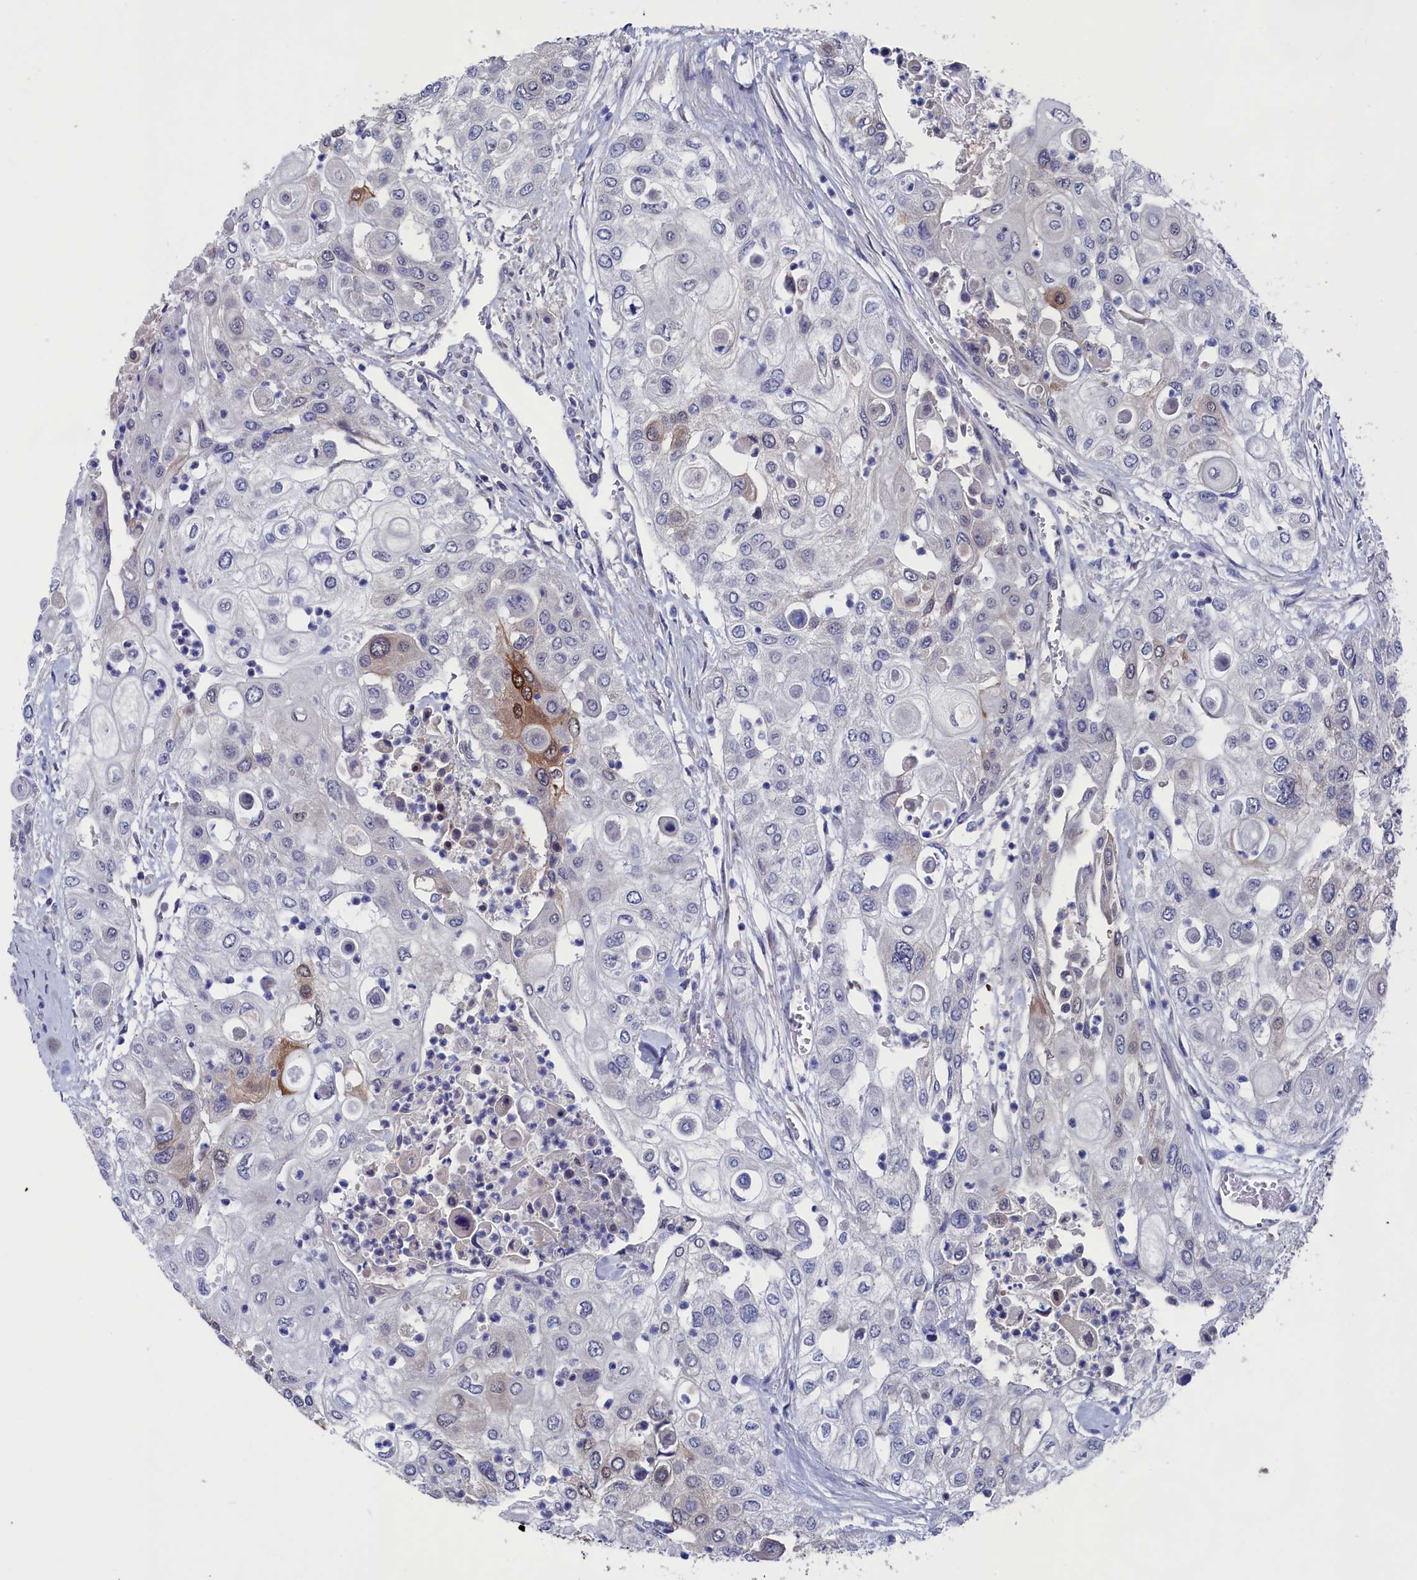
{"staining": {"intensity": "moderate", "quantity": "<25%", "location": "cytoplasmic/membranous,nuclear"}, "tissue": "urothelial cancer", "cell_type": "Tumor cells", "image_type": "cancer", "snomed": [{"axis": "morphology", "description": "Urothelial carcinoma, High grade"}, {"axis": "topography", "description": "Urinary bladder"}], "caption": "Urothelial carcinoma (high-grade) stained with IHC reveals moderate cytoplasmic/membranous and nuclear staining in approximately <25% of tumor cells.", "gene": "SPATA13", "patient": {"sex": "female", "age": 79}}